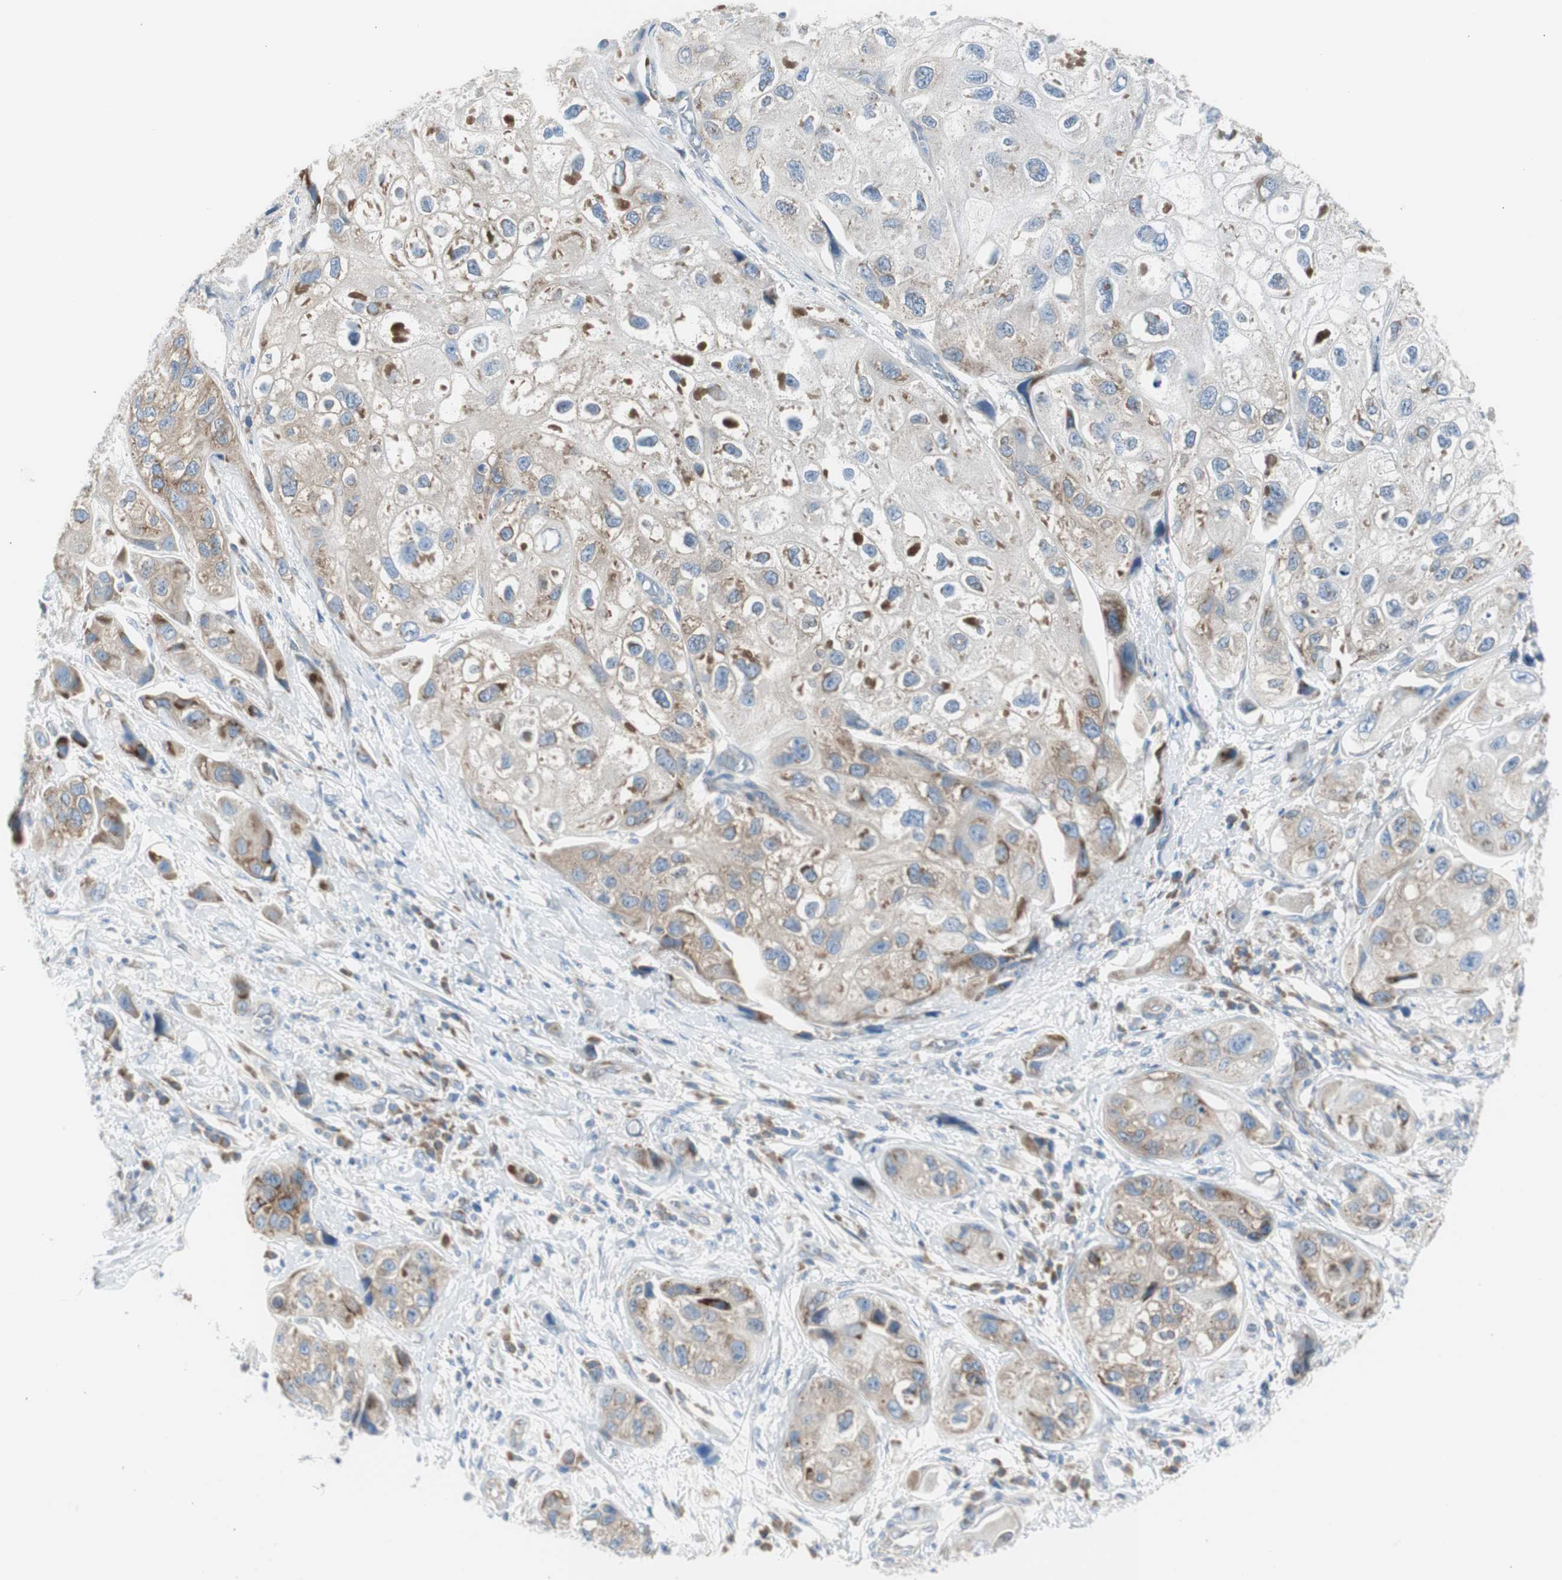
{"staining": {"intensity": "moderate", "quantity": ">75%", "location": "cytoplasmic/membranous"}, "tissue": "urothelial cancer", "cell_type": "Tumor cells", "image_type": "cancer", "snomed": [{"axis": "morphology", "description": "Urothelial carcinoma, High grade"}, {"axis": "topography", "description": "Urinary bladder"}], "caption": "Immunohistochemical staining of human urothelial cancer exhibits medium levels of moderate cytoplasmic/membranous protein staining in approximately >75% of tumor cells.", "gene": "RPS12", "patient": {"sex": "female", "age": 64}}